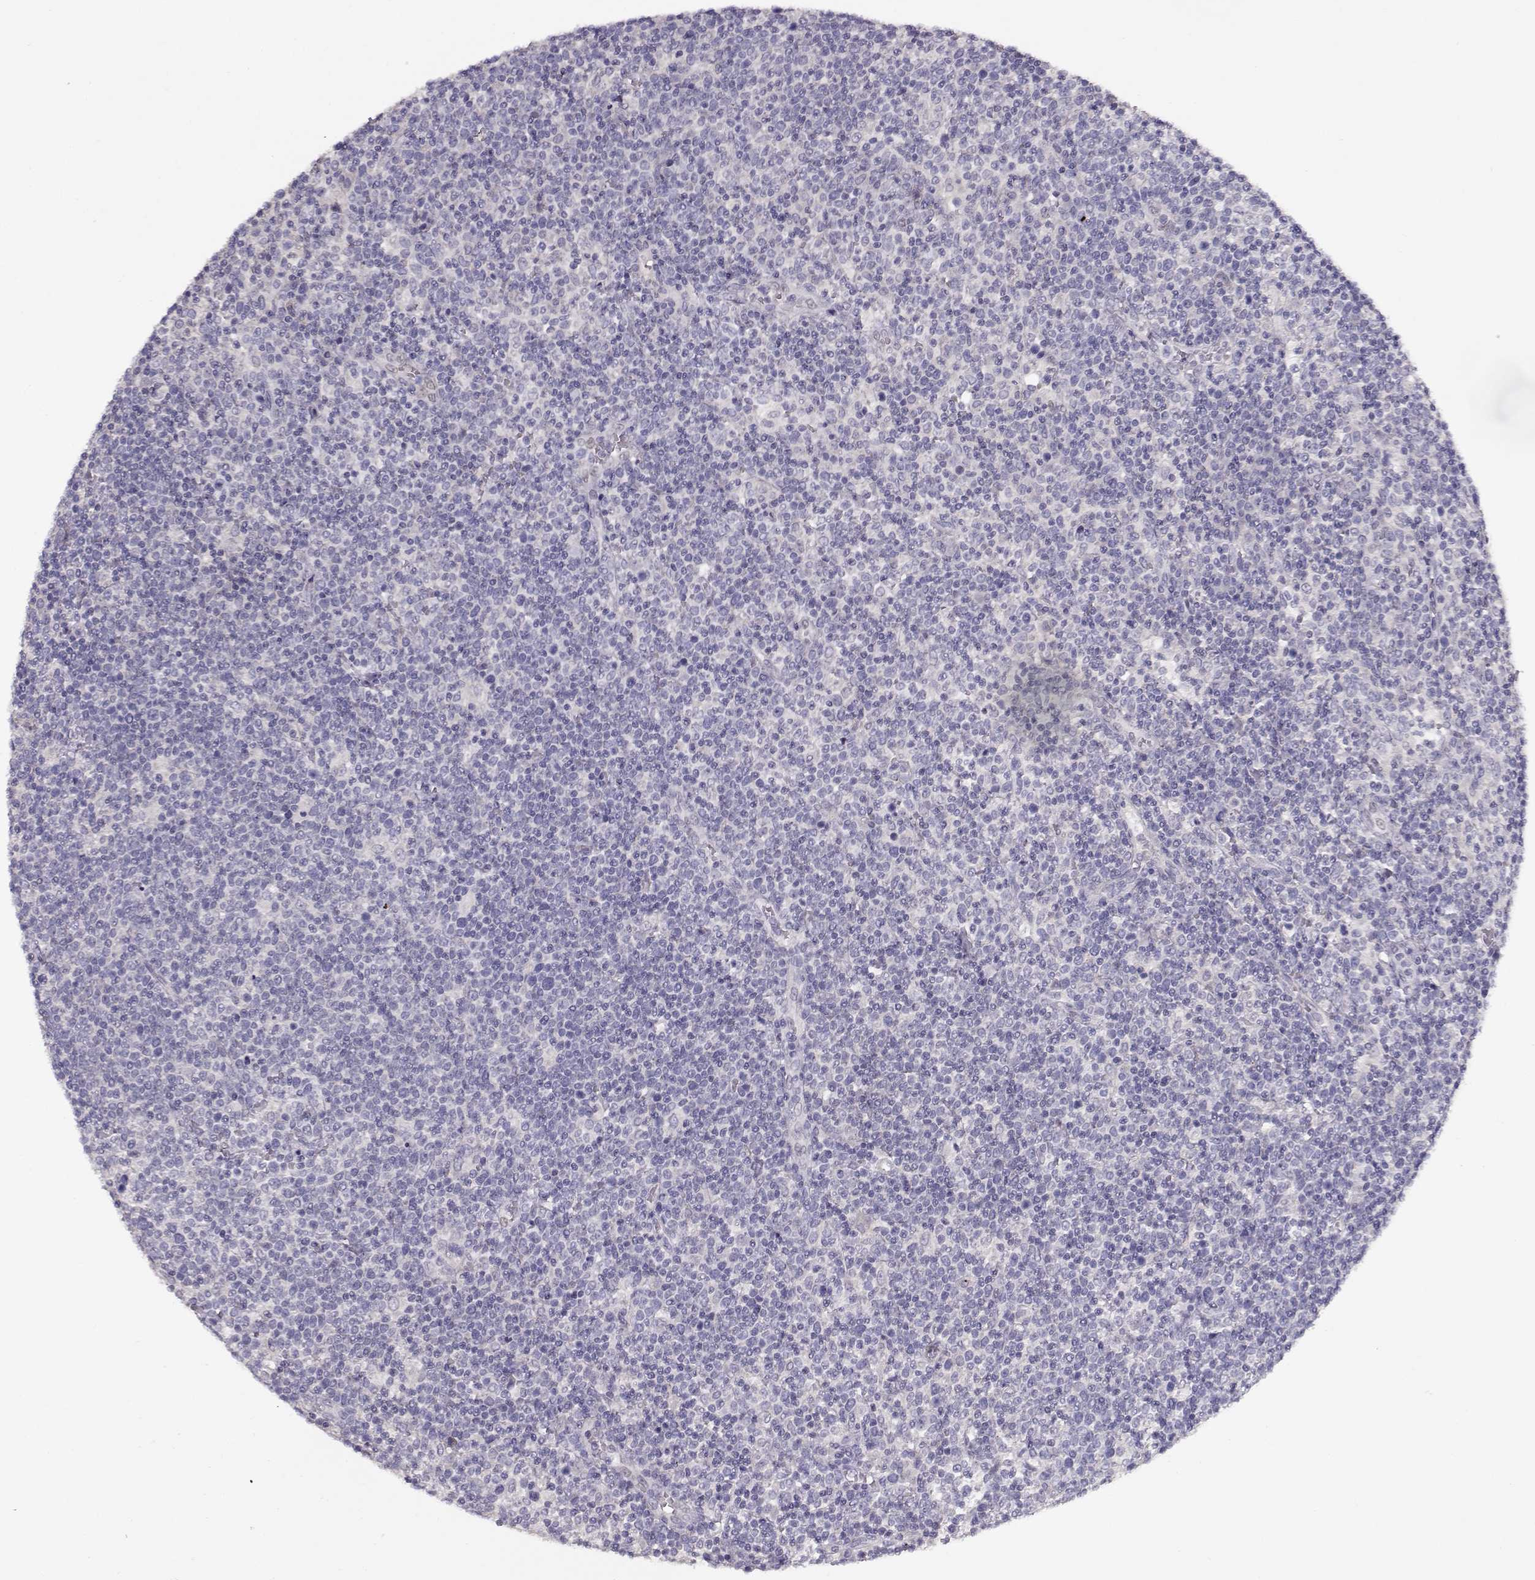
{"staining": {"intensity": "negative", "quantity": "none", "location": "none"}, "tissue": "lymphoma", "cell_type": "Tumor cells", "image_type": "cancer", "snomed": [{"axis": "morphology", "description": "Malignant lymphoma, non-Hodgkin's type, High grade"}, {"axis": "topography", "description": "Lymph node"}], "caption": "Tumor cells are negative for protein expression in human malignant lymphoma, non-Hodgkin's type (high-grade).", "gene": "GRK1", "patient": {"sex": "male", "age": 61}}